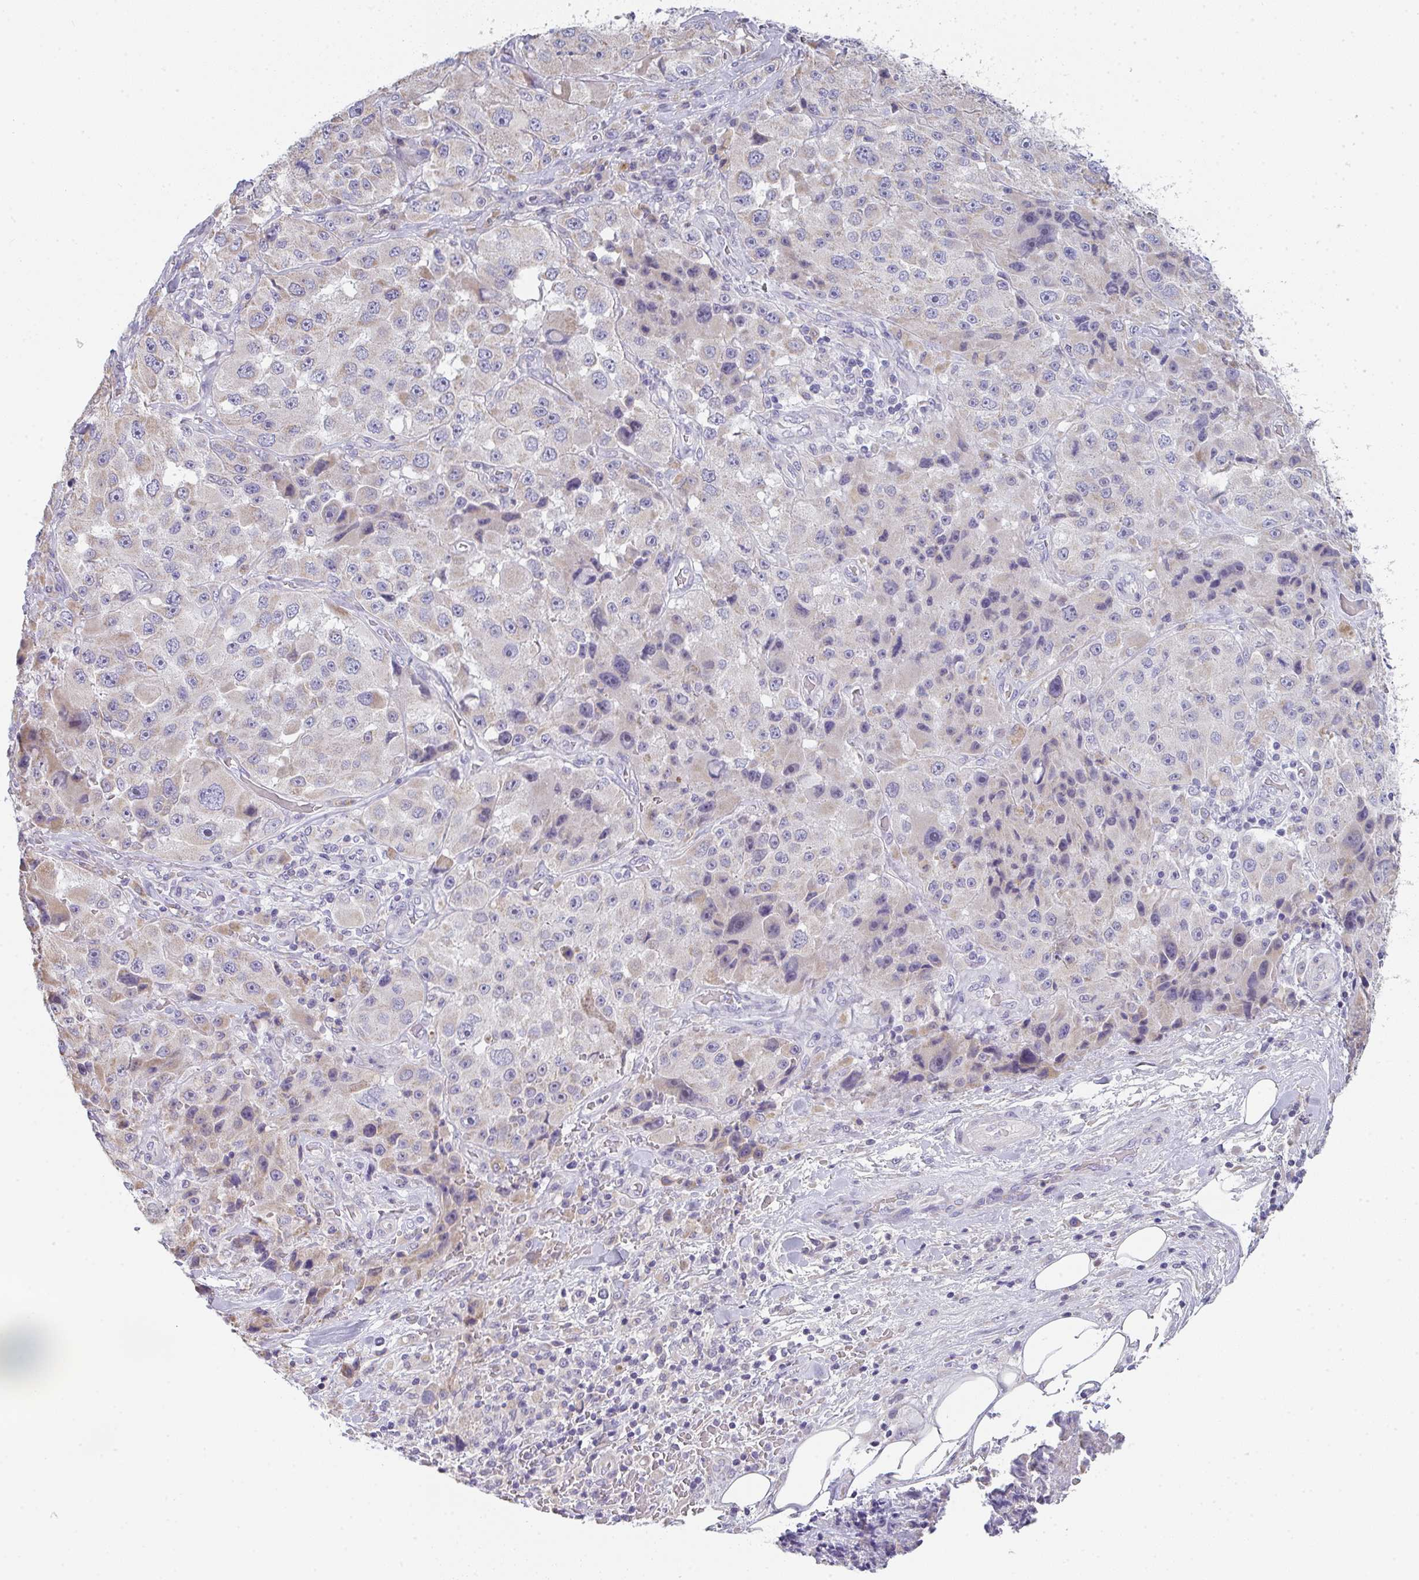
{"staining": {"intensity": "weak", "quantity": "25%-75%", "location": "cytoplasmic/membranous"}, "tissue": "melanoma", "cell_type": "Tumor cells", "image_type": "cancer", "snomed": [{"axis": "morphology", "description": "Malignant melanoma, Metastatic site"}, {"axis": "topography", "description": "Lymph node"}], "caption": "Brown immunohistochemical staining in human malignant melanoma (metastatic site) exhibits weak cytoplasmic/membranous positivity in about 25%-75% of tumor cells.", "gene": "CACNA1S", "patient": {"sex": "male", "age": 62}}